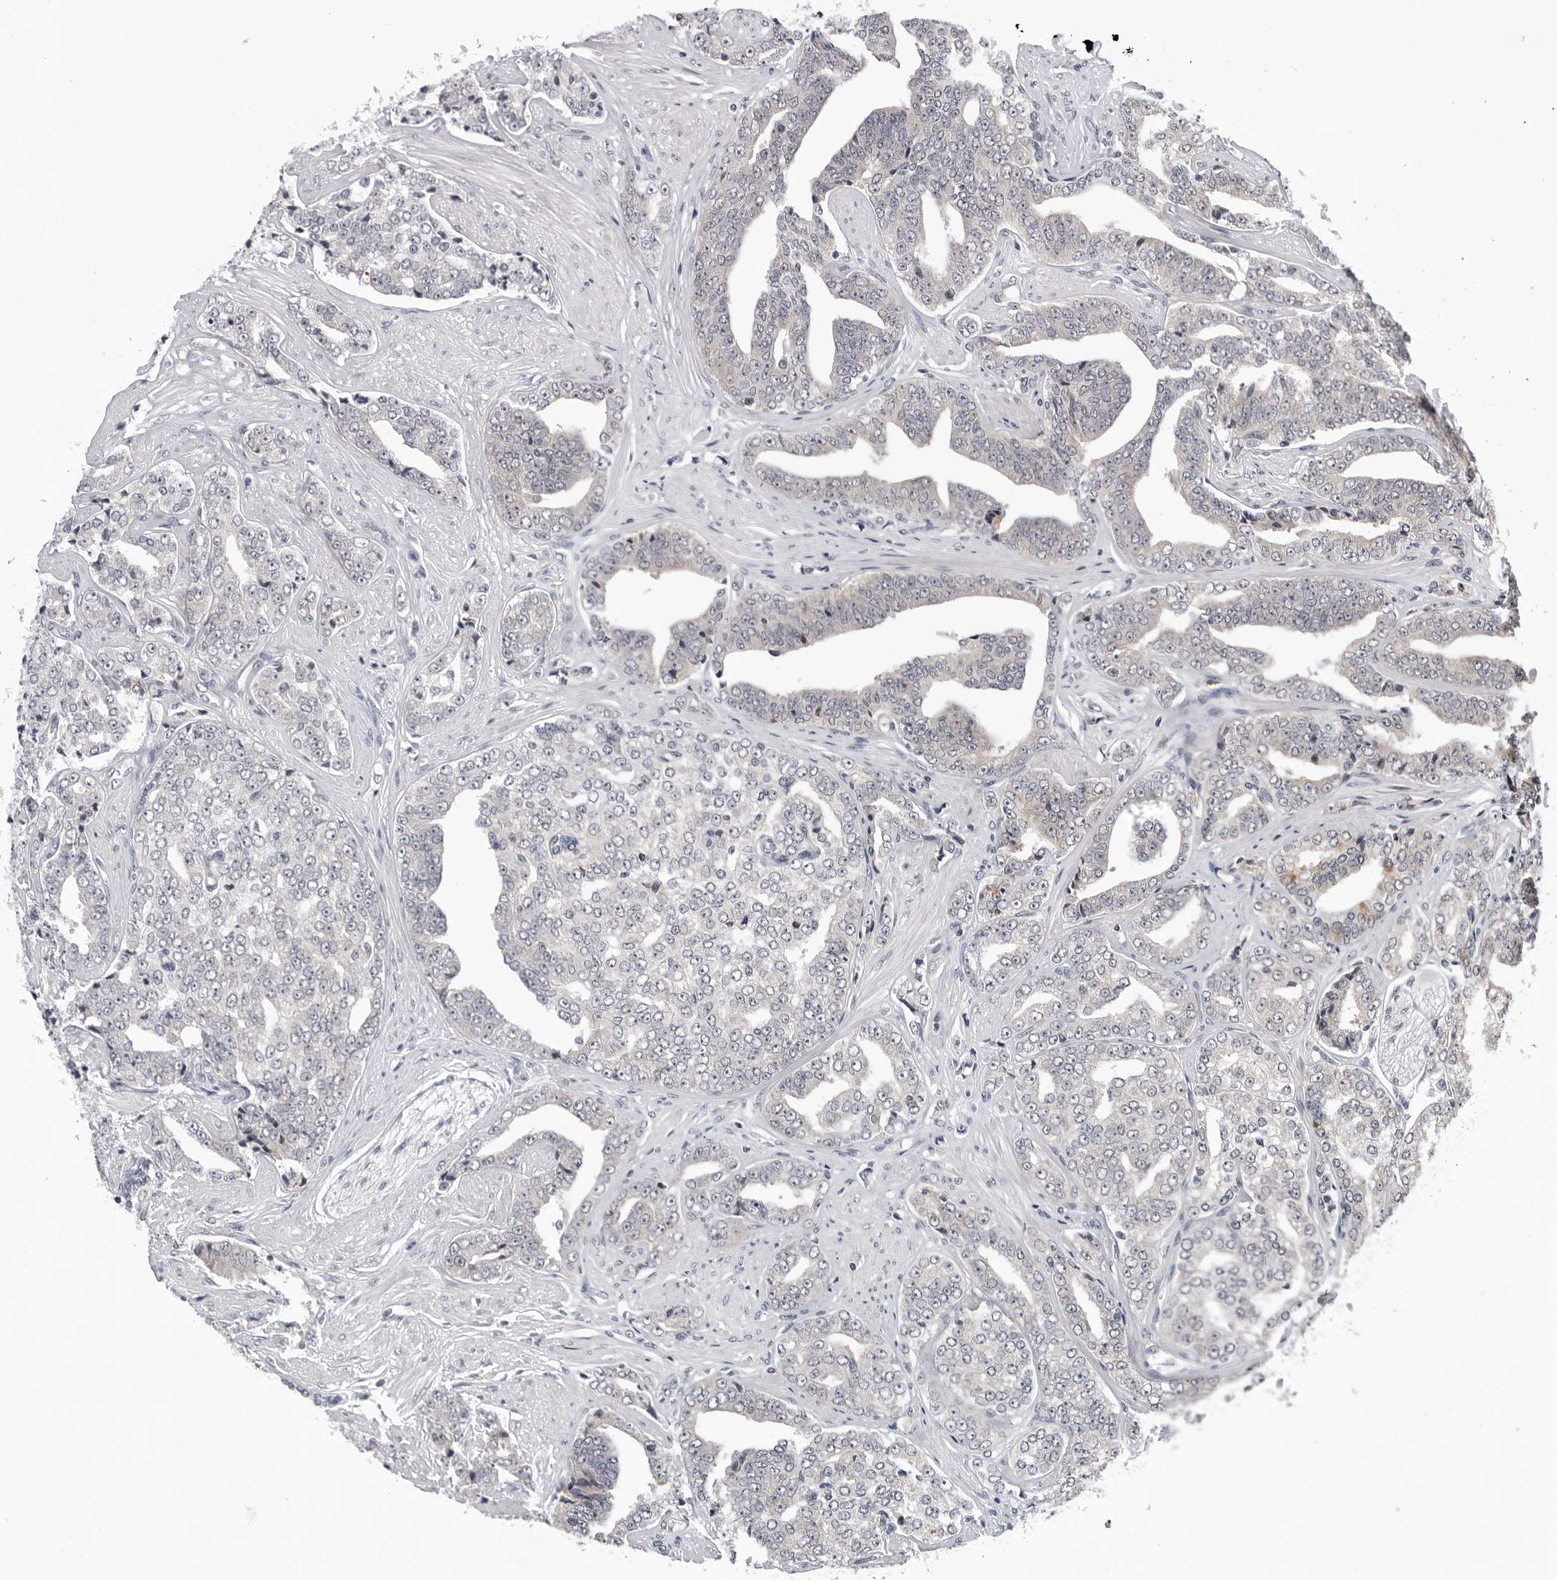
{"staining": {"intensity": "negative", "quantity": "none", "location": "none"}, "tissue": "prostate cancer", "cell_type": "Tumor cells", "image_type": "cancer", "snomed": [{"axis": "morphology", "description": "Adenocarcinoma, High grade"}, {"axis": "topography", "description": "Prostate"}], "caption": "This histopathology image is of prostate cancer (high-grade adenocarcinoma) stained with IHC to label a protein in brown with the nuclei are counter-stained blue. There is no expression in tumor cells.", "gene": "CDK20", "patient": {"sex": "male", "age": 71}}